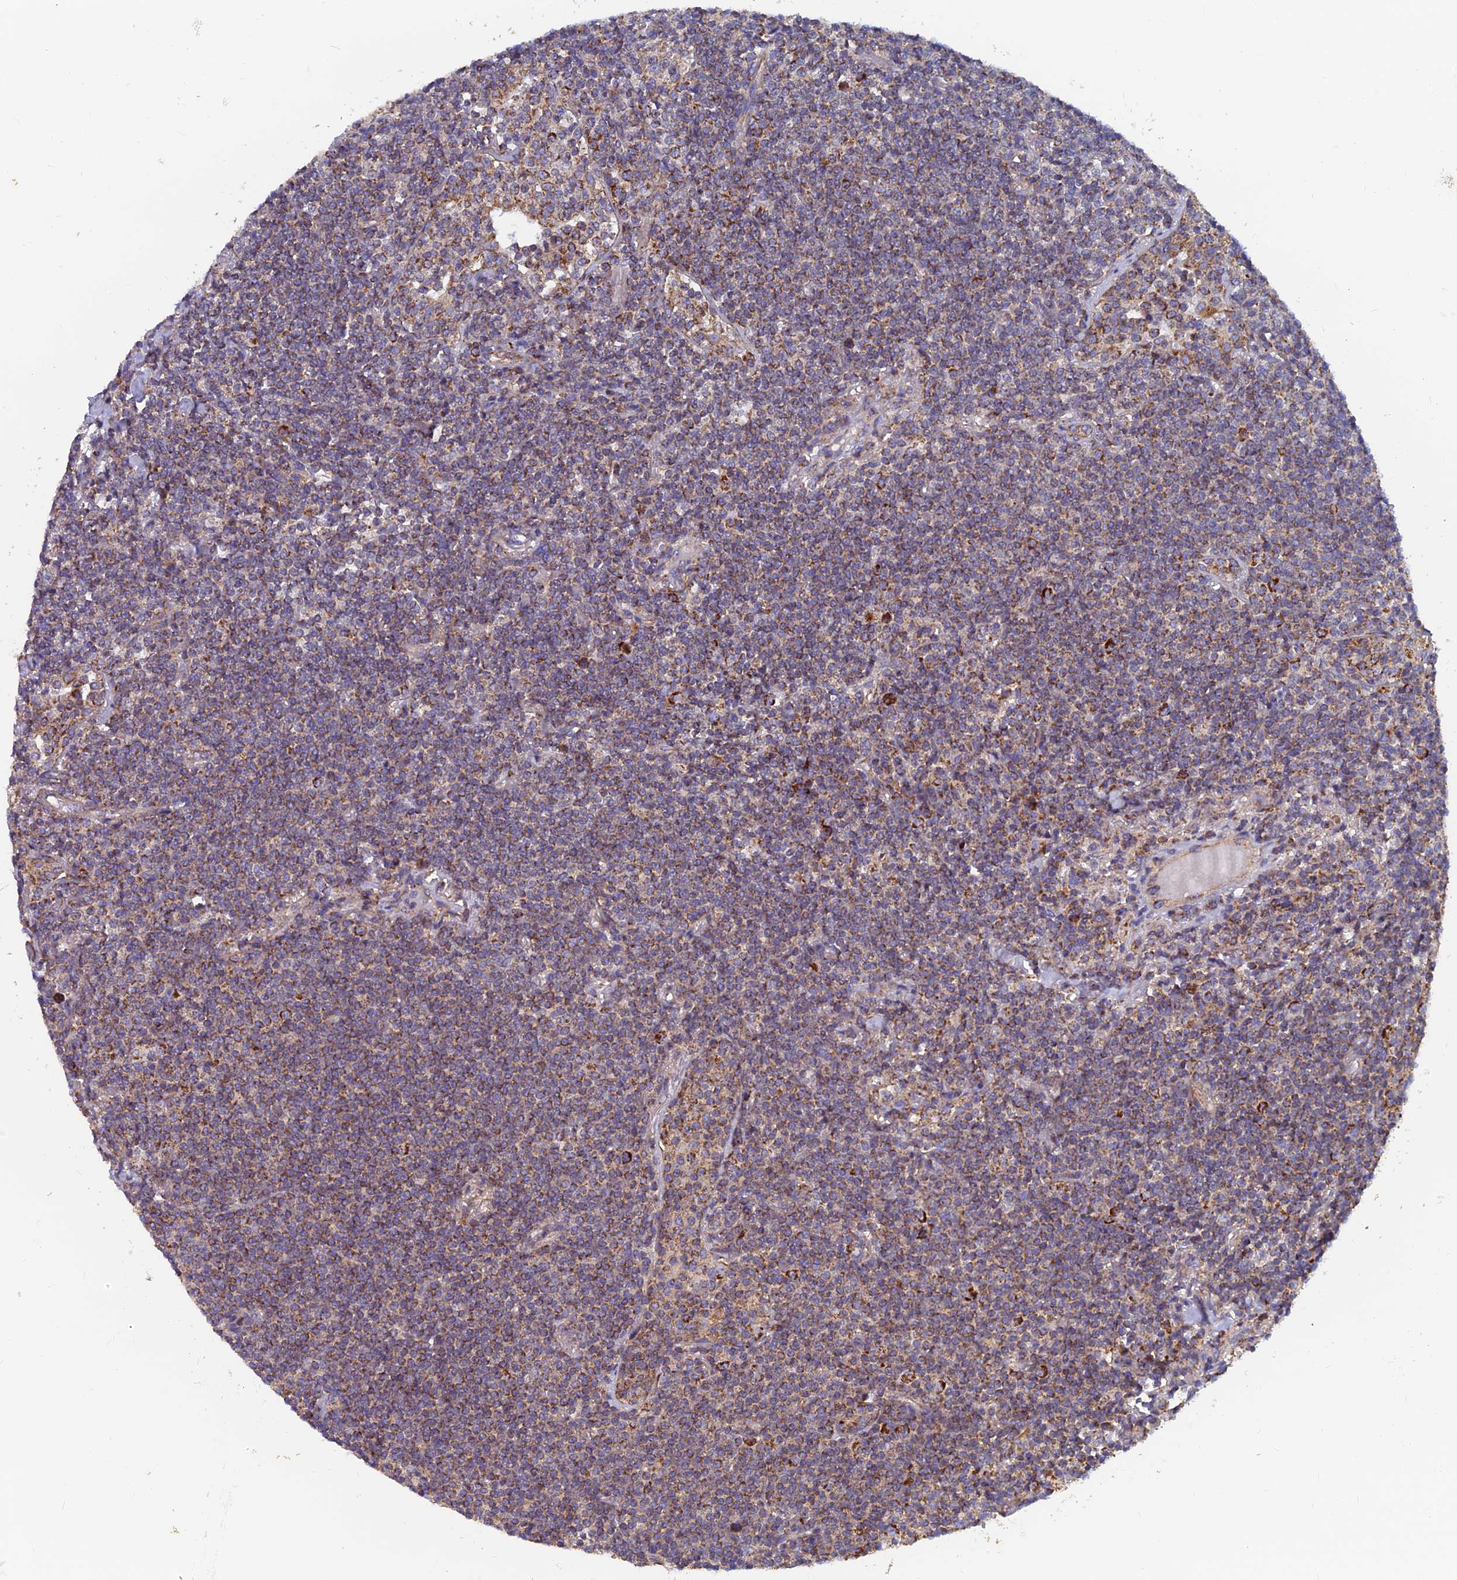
{"staining": {"intensity": "moderate", "quantity": "25%-75%", "location": "cytoplasmic/membranous"}, "tissue": "lymphoma", "cell_type": "Tumor cells", "image_type": "cancer", "snomed": [{"axis": "morphology", "description": "Malignant lymphoma, non-Hodgkin's type, Low grade"}, {"axis": "topography", "description": "Lung"}], "caption": "This micrograph displays lymphoma stained with immunohistochemistry to label a protein in brown. The cytoplasmic/membranous of tumor cells show moderate positivity for the protein. Nuclei are counter-stained blue.", "gene": "MRPS9", "patient": {"sex": "female", "age": 71}}